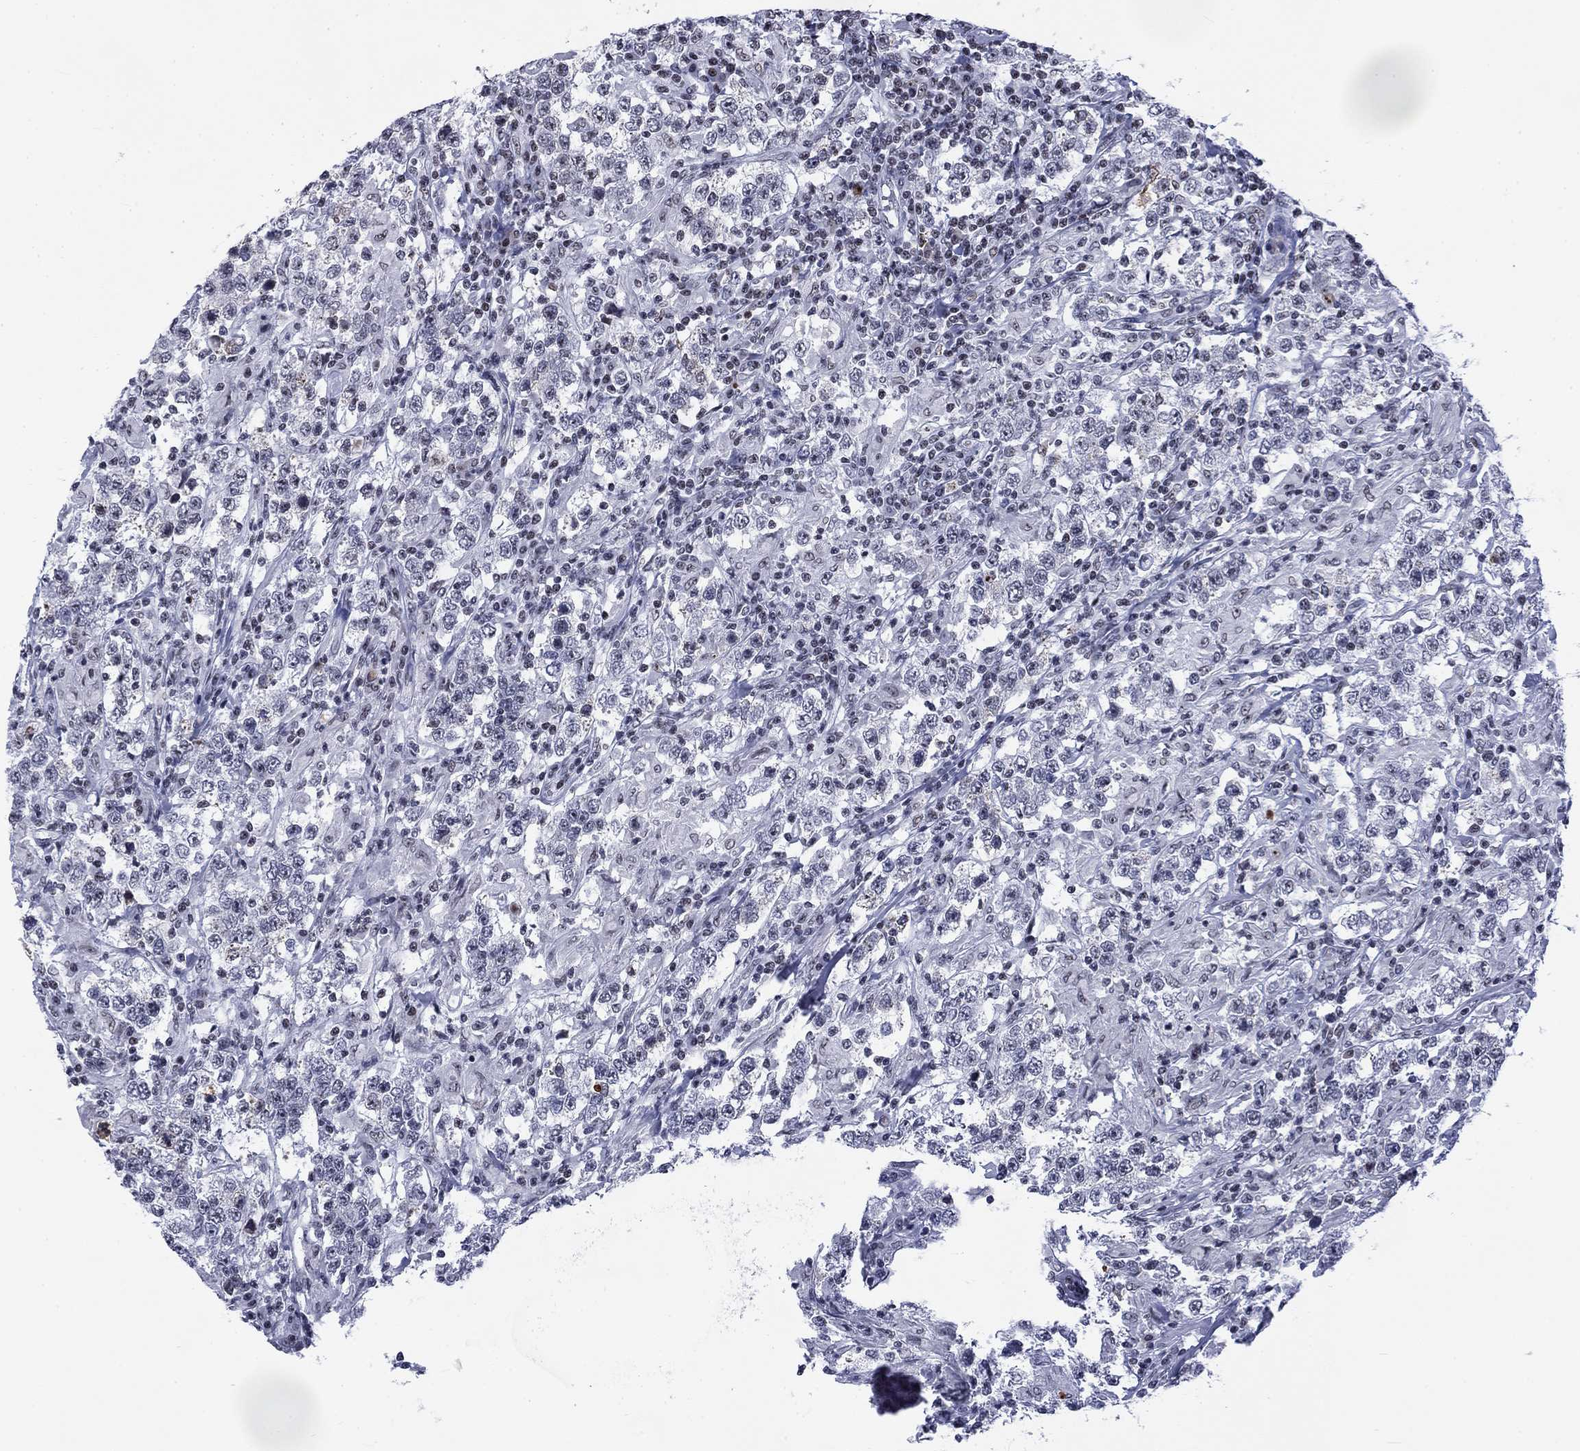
{"staining": {"intensity": "negative", "quantity": "none", "location": "none"}, "tissue": "testis cancer", "cell_type": "Tumor cells", "image_type": "cancer", "snomed": [{"axis": "morphology", "description": "Seminoma, NOS"}, {"axis": "morphology", "description": "Carcinoma, Embryonal, NOS"}, {"axis": "topography", "description": "Testis"}], "caption": "Histopathology image shows no protein staining in tumor cells of testis cancer tissue.", "gene": "CSRNP3", "patient": {"sex": "male", "age": 41}}